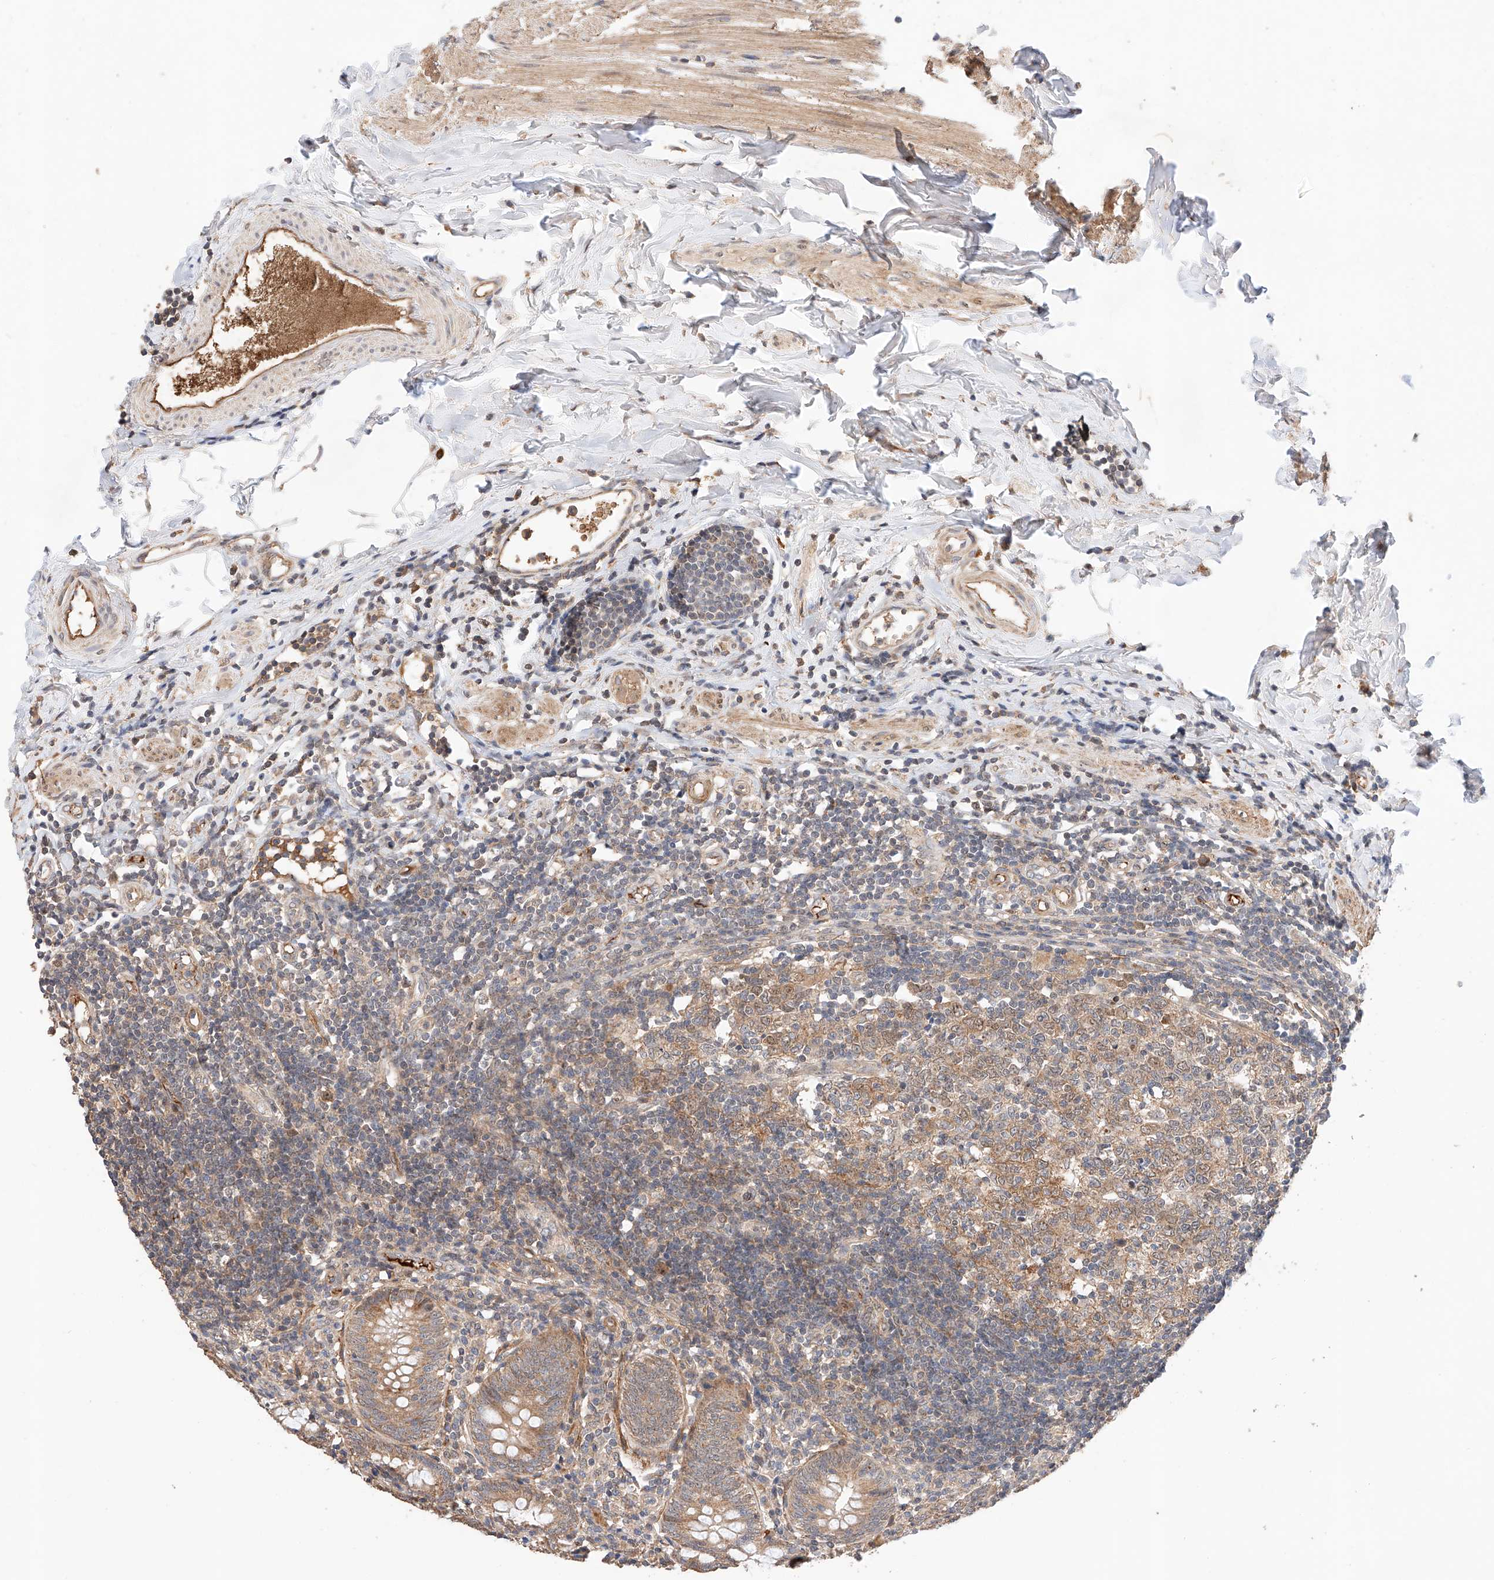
{"staining": {"intensity": "weak", "quantity": ">75%", "location": "cytoplasmic/membranous"}, "tissue": "appendix", "cell_type": "Glandular cells", "image_type": "normal", "snomed": [{"axis": "morphology", "description": "Normal tissue, NOS"}, {"axis": "topography", "description": "Appendix"}], "caption": "Glandular cells demonstrate low levels of weak cytoplasmic/membranous positivity in about >75% of cells in unremarkable appendix. The staining is performed using DAB brown chromogen to label protein expression. The nuclei are counter-stained blue using hematoxylin.", "gene": "RAB23", "patient": {"sex": "female", "age": 54}}